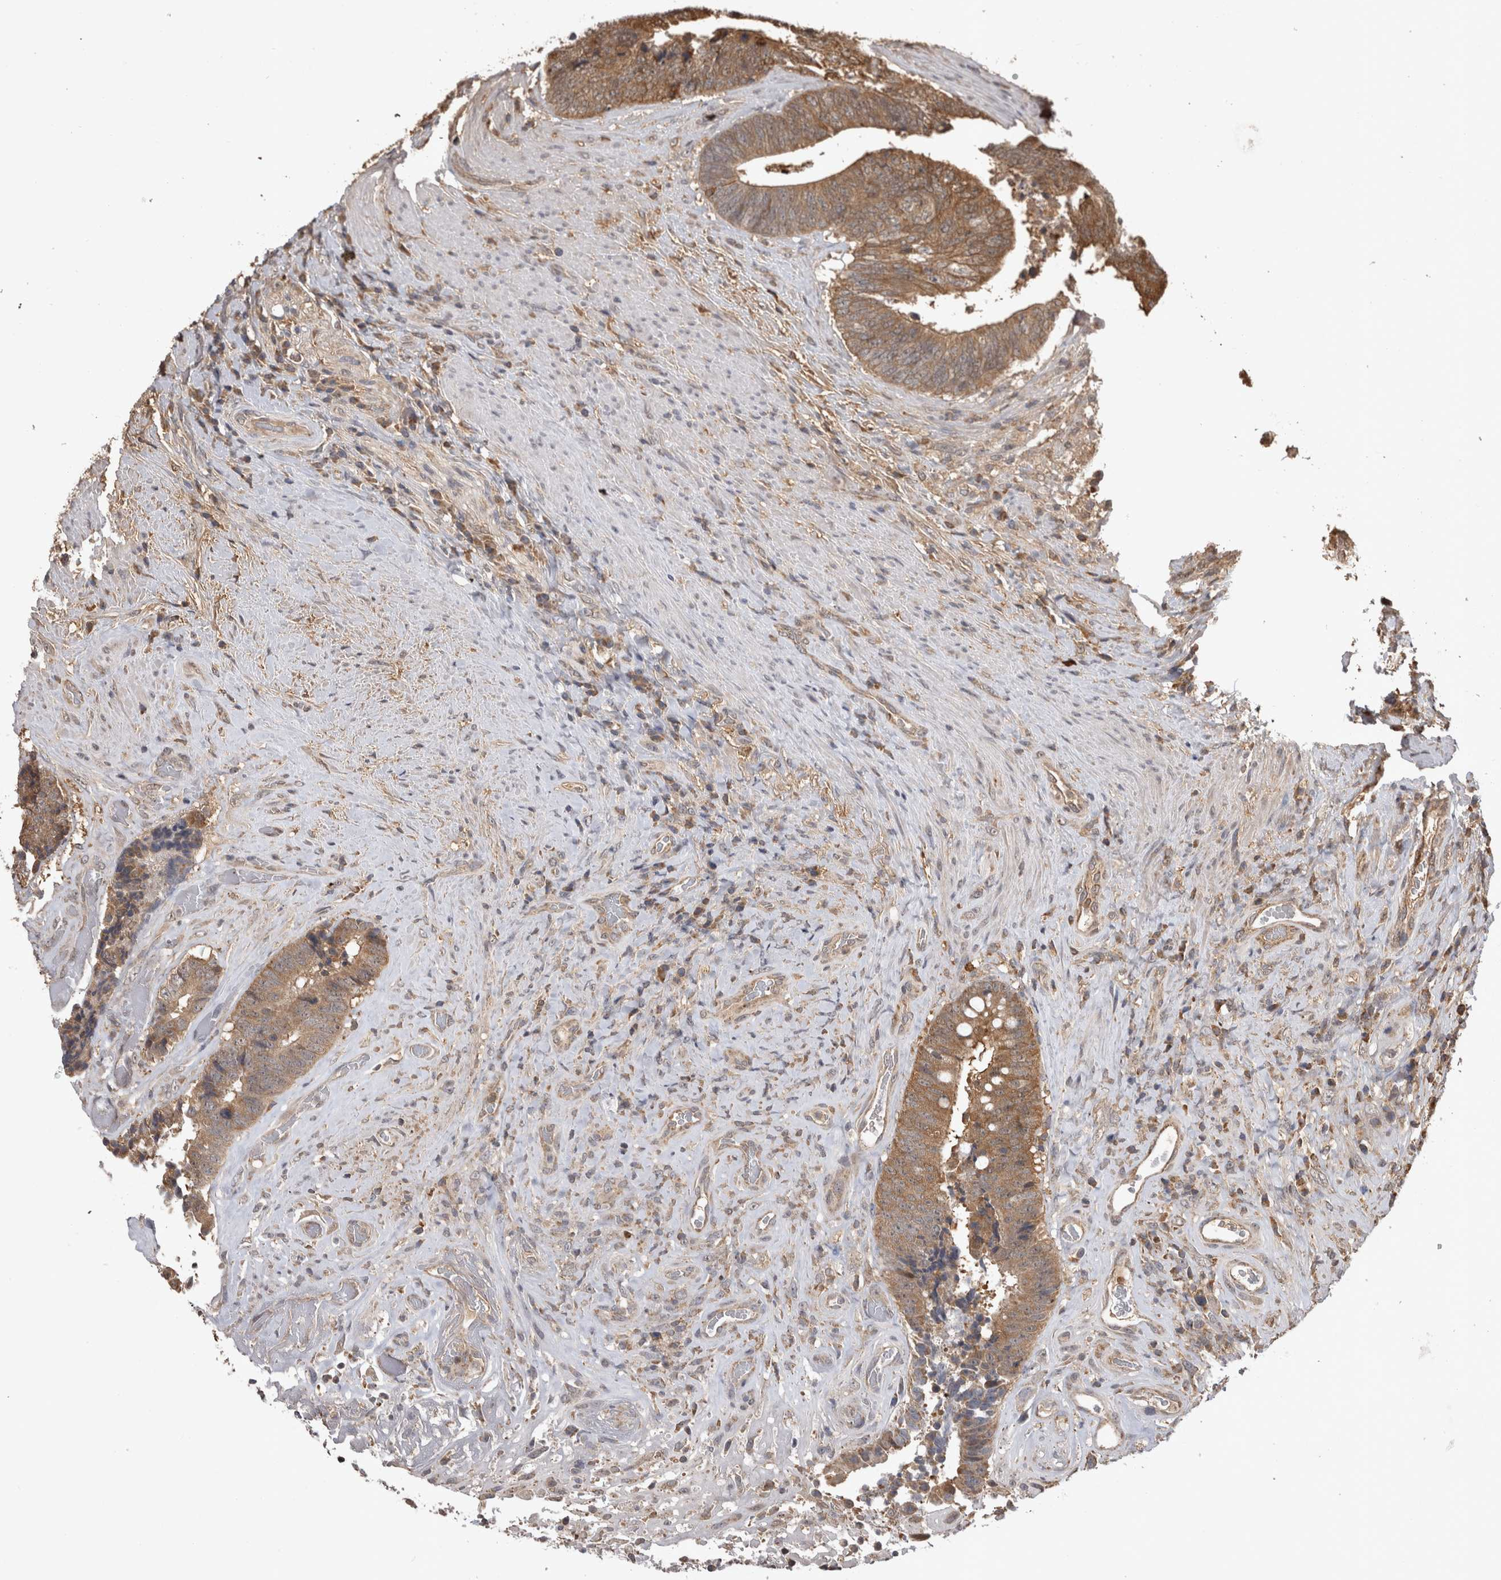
{"staining": {"intensity": "moderate", "quantity": ">75%", "location": "cytoplasmic/membranous"}, "tissue": "colorectal cancer", "cell_type": "Tumor cells", "image_type": "cancer", "snomed": [{"axis": "morphology", "description": "Adenocarcinoma, NOS"}, {"axis": "topography", "description": "Rectum"}], "caption": "This histopathology image displays immunohistochemistry staining of adenocarcinoma (colorectal), with medium moderate cytoplasmic/membranous positivity in about >75% of tumor cells.", "gene": "PREP", "patient": {"sex": "male", "age": 72}}